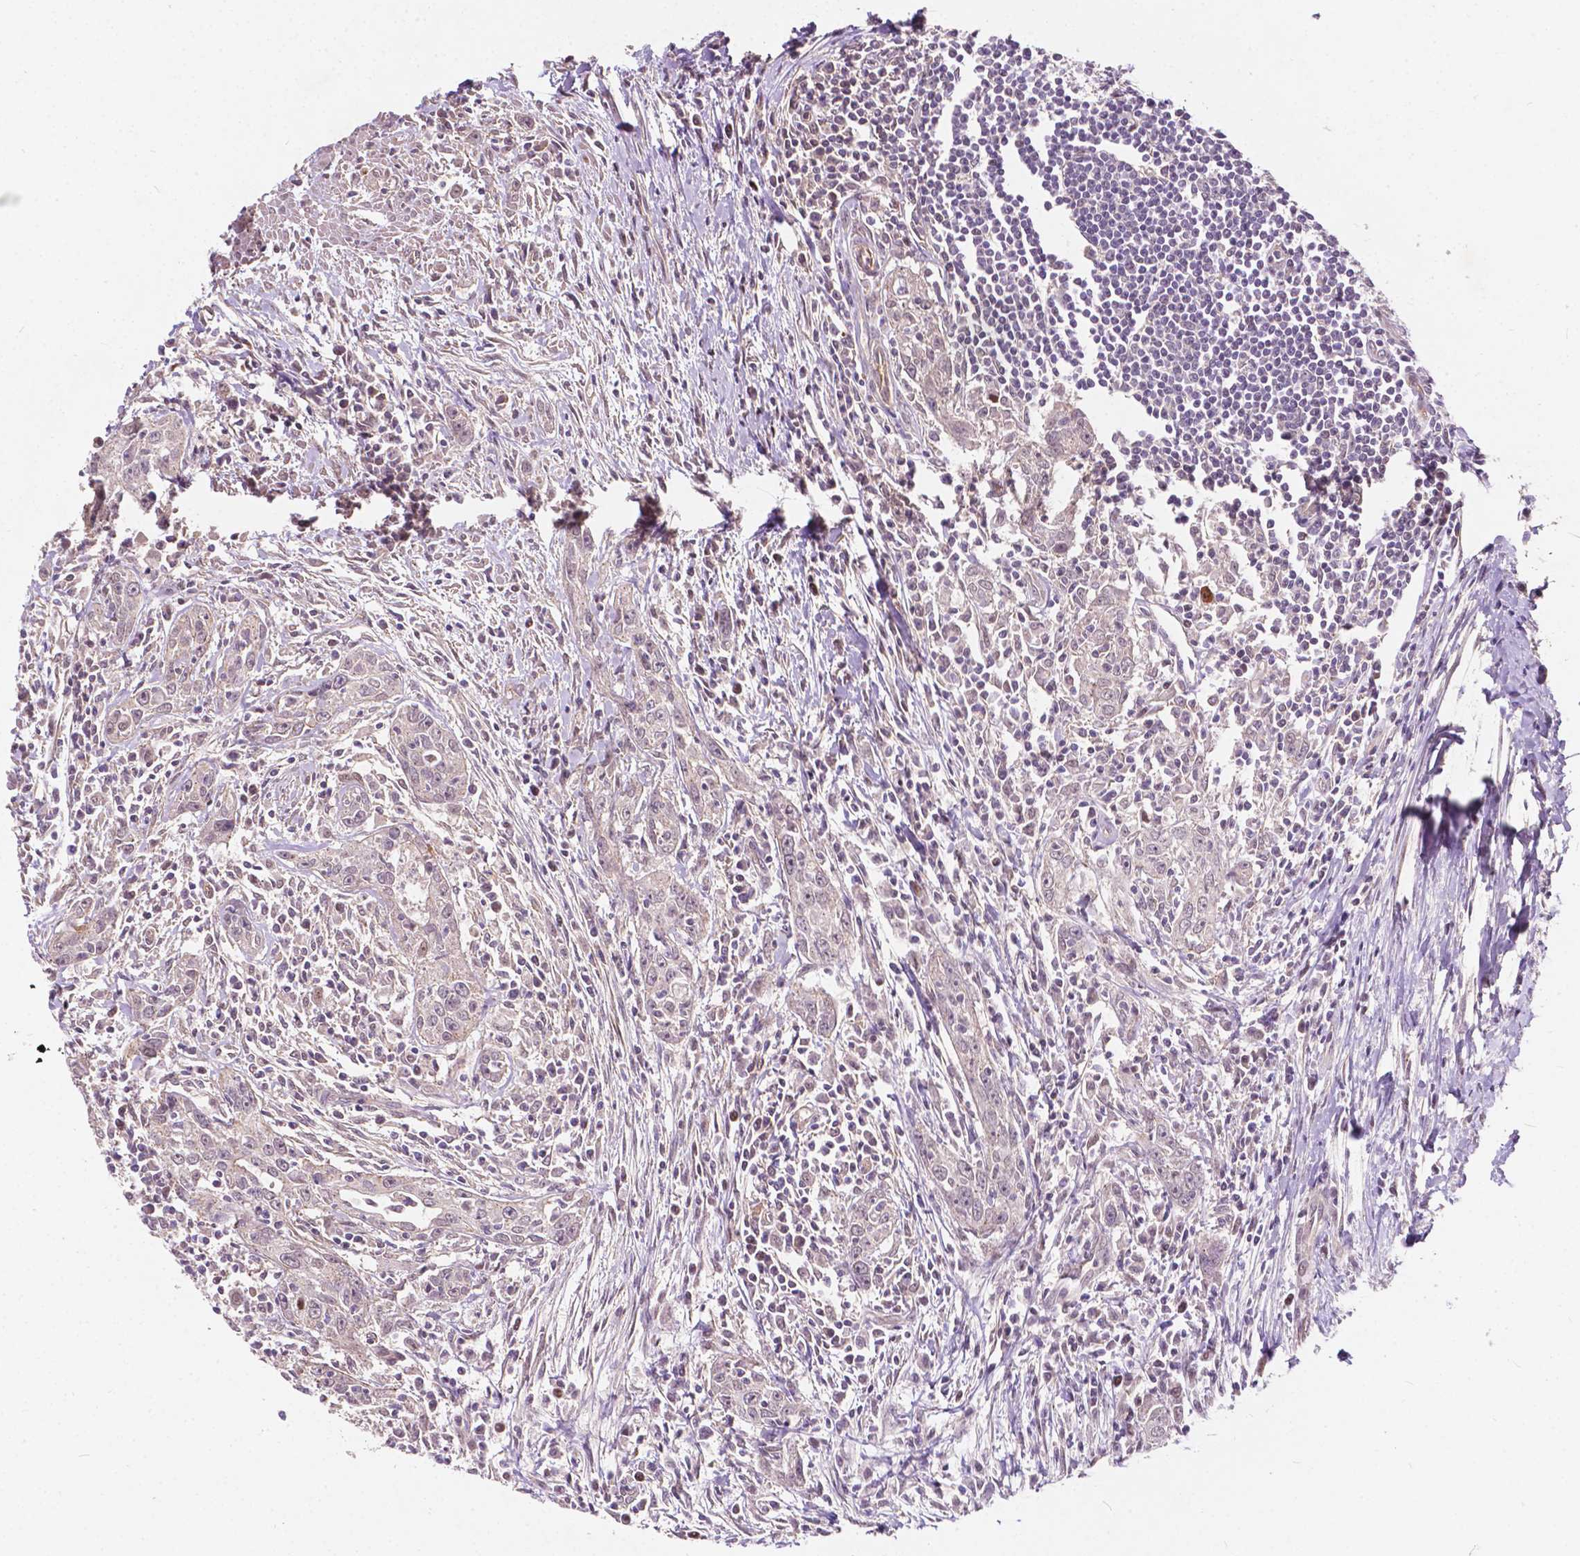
{"staining": {"intensity": "negative", "quantity": "none", "location": "none"}, "tissue": "urothelial cancer", "cell_type": "Tumor cells", "image_type": "cancer", "snomed": [{"axis": "morphology", "description": "Urothelial carcinoma, High grade"}, {"axis": "topography", "description": "Urinary bladder"}], "caption": "Immunohistochemical staining of human urothelial carcinoma (high-grade) exhibits no significant staining in tumor cells.", "gene": "DUSP16", "patient": {"sex": "male", "age": 83}}